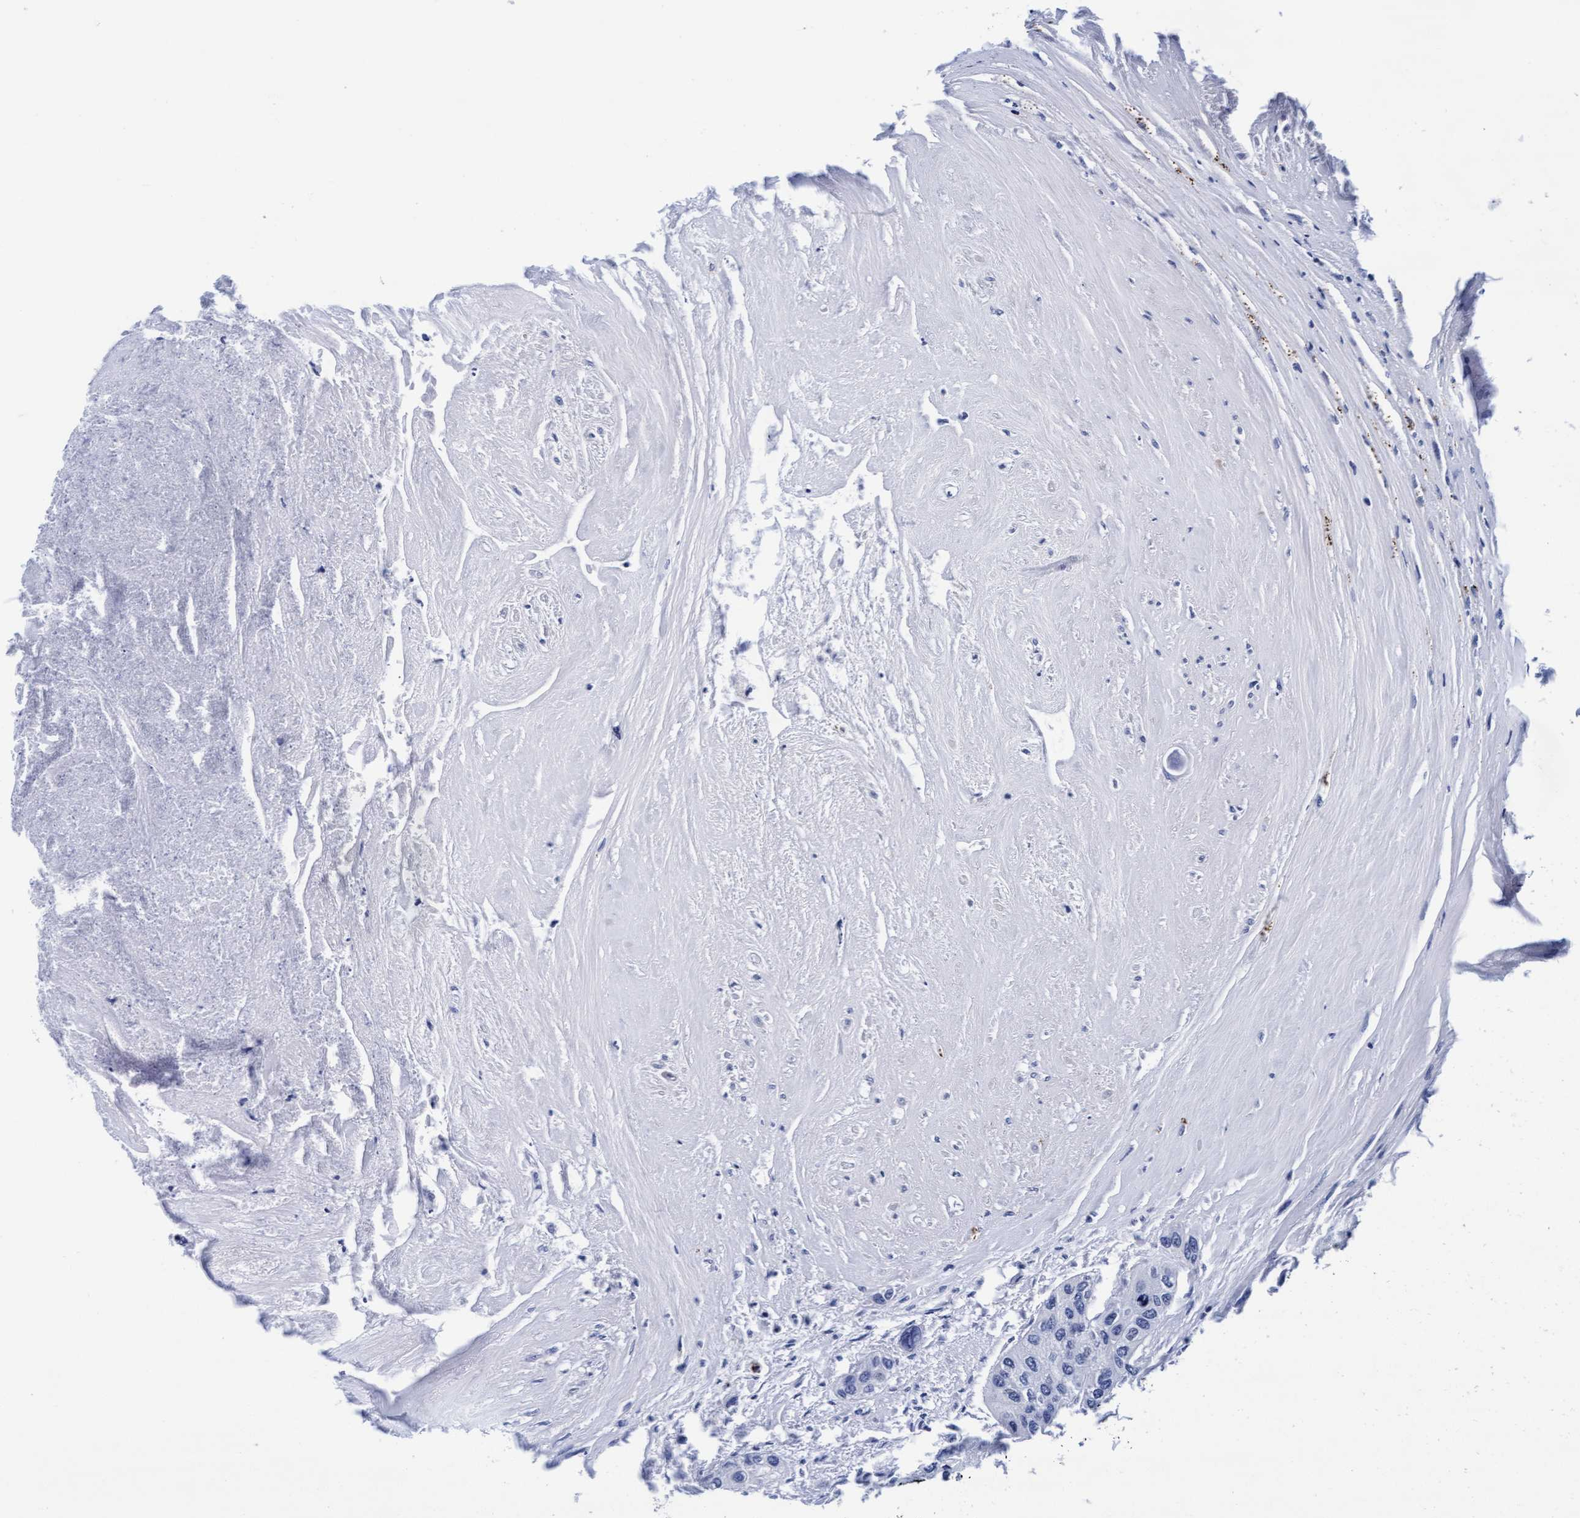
{"staining": {"intensity": "negative", "quantity": "none", "location": "none"}, "tissue": "urothelial cancer", "cell_type": "Tumor cells", "image_type": "cancer", "snomed": [{"axis": "morphology", "description": "Urothelial carcinoma, High grade"}, {"axis": "topography", "description": "Urinary bladder"}], "caption": "Tumor cells show no significant protein positivity in urothelial carcinoma (high-grade).", "gene": "ARSG", "patient": {"sex": "female", "age": 56}}